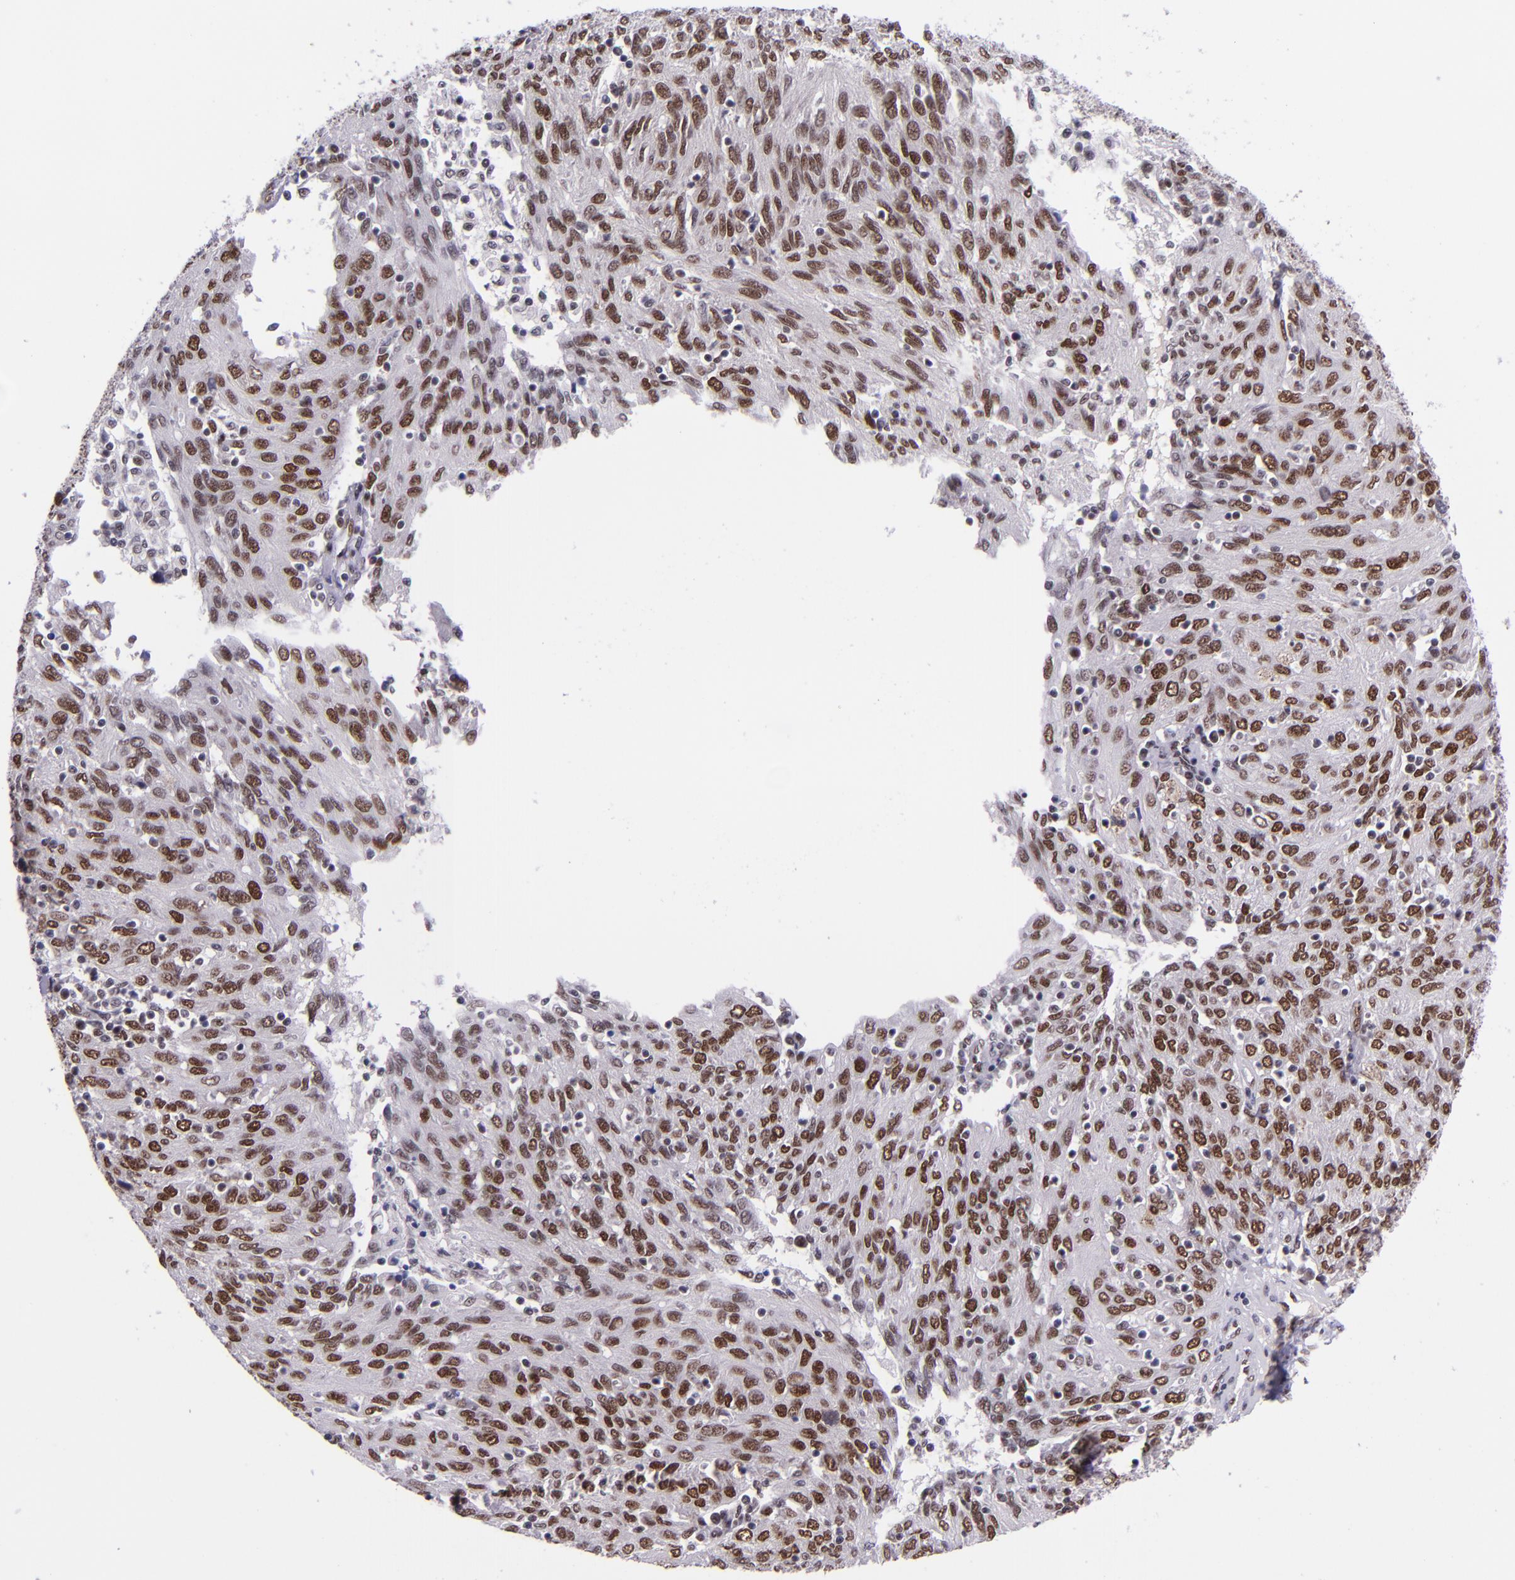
{"staining": {"intensity": "moderate", "quantity": ">75%", "location": "nuclear"}, "tissue": "ovarian cancer", "cell_type": "Tumor cells", "image_type": "cancer", "snomed": [{"axis": "morphology", "description": "Carcinoma, endometroid"}, {"axis": "topography", "description": "Ovary"}], "caption": "Immunohistochemical staining of endometroid carcinoma (ovarian) exhibits moderate nuclear protein staining in approximately >75% of tumor cells.", "gene": "GPKOW", "patient": {"sex": "female", "age": 50}}